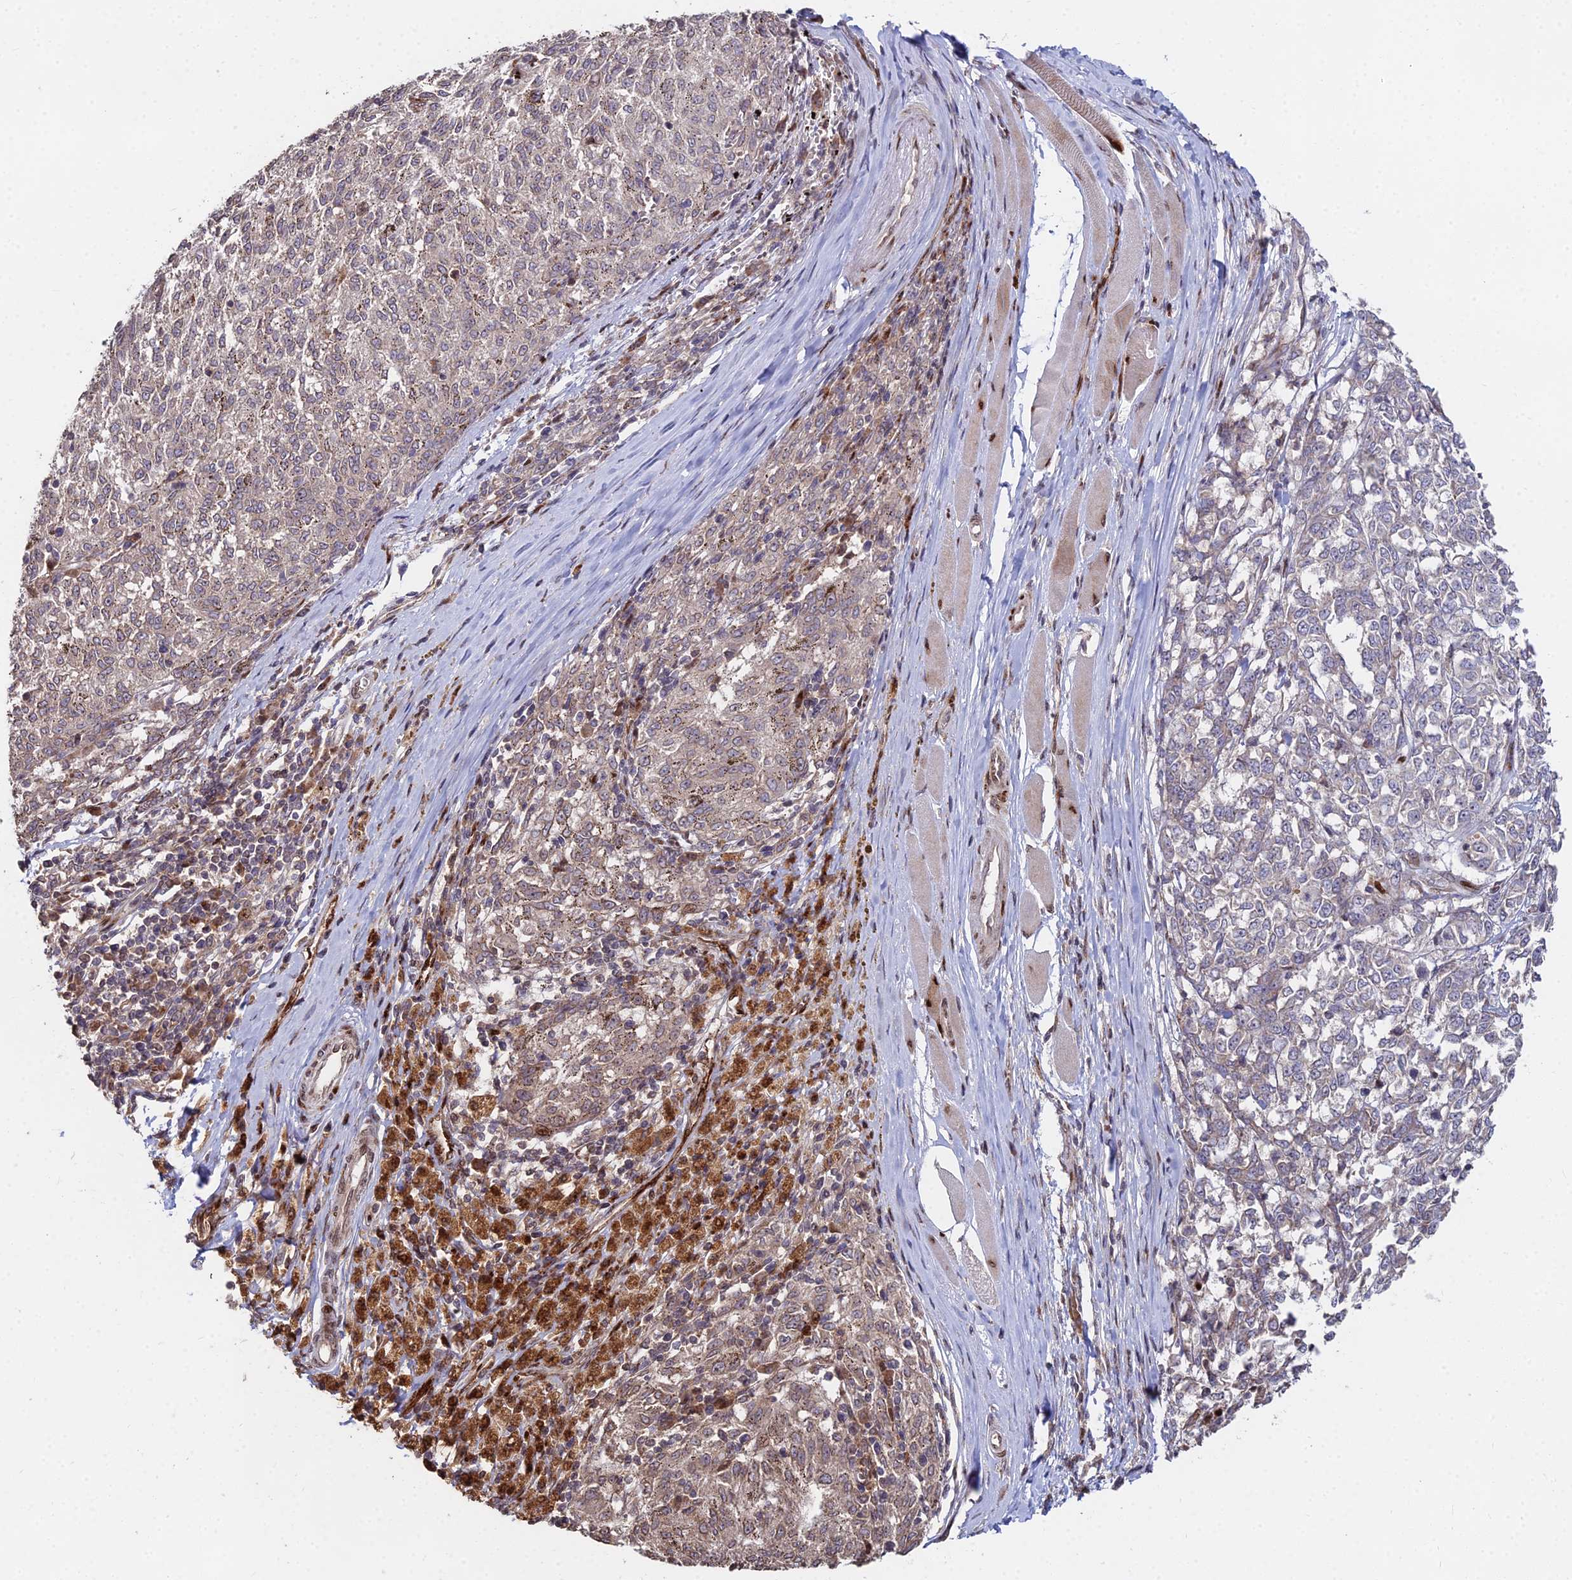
{"staining": {"intensity": "moderate", "quantity": ">75%", "location": "cytoplasmic/membranous,nuclear"}, "tissue": "melanoma", "cell_type": "Tumor cells", "image_type": "cancer", "snomed": [{"axis": "morphology", "description": "Malignant melanoma, NOS"}, {"axis": "topography", "description": "Skin"}], "caption": "Immunohistochemistry (DAB (3,3'-diaminobenzidine)) staining of human melanoma exhibits moderate cytoplasmic/membranous and nuclear protein positivity in about >75% of tumor cells.", "gene": "RBMS2", "patient": {"sex": "female", "age": 72}}